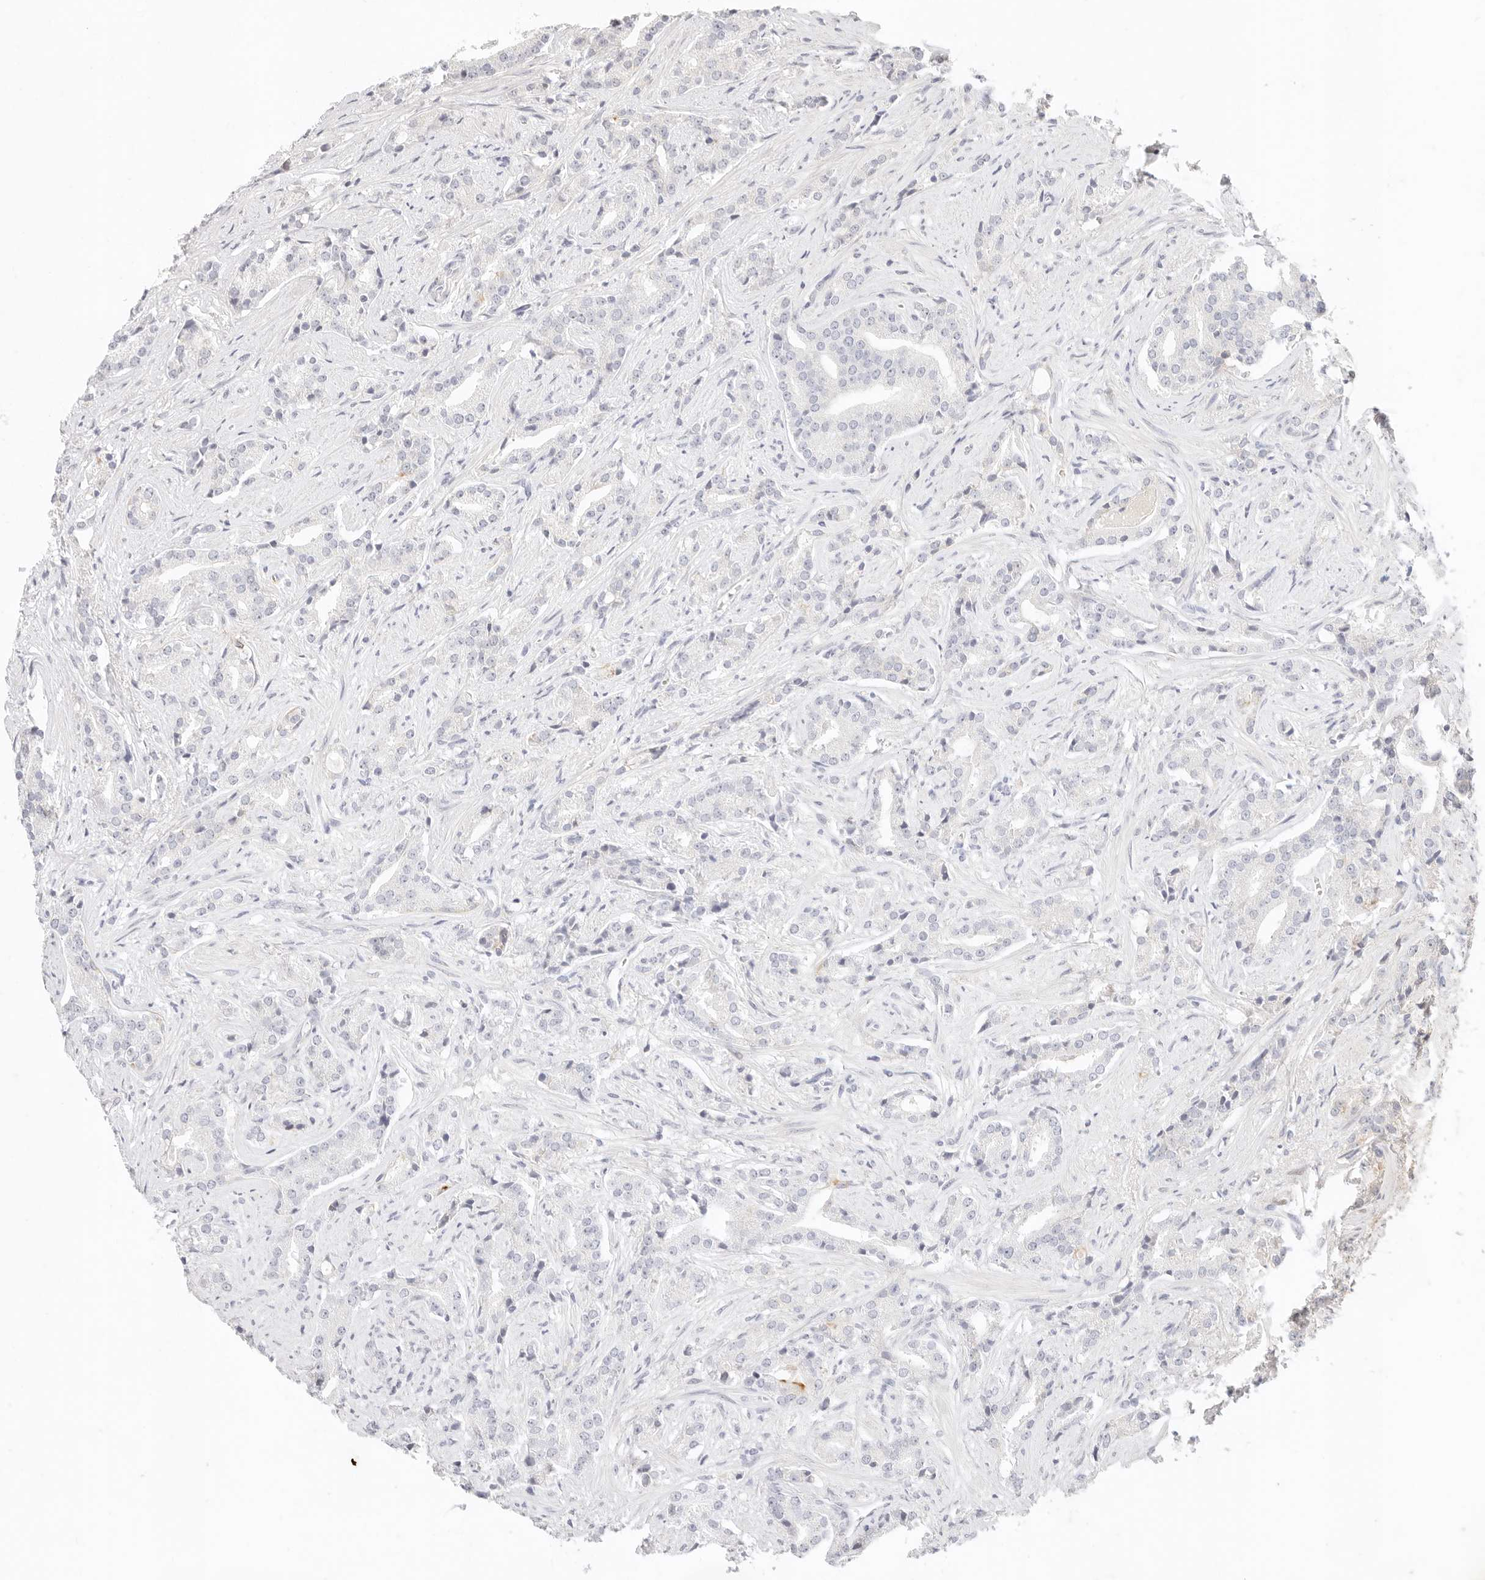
{"staining": {"intensity": "negative", "quantity": "none", "location": "none"}, "tissue": "prostate cancer", "cell_type": "Tumor cells", "image_type": "cancer", "snomed": [{"axis": "morphology", "description": "Adenocarcinoma, Low grade"}, {"axis": "topography", "description": "Prostate"}], "caption": "This is a photomicrograph of immunohistochemistry (IHC) staining of adenocarcinoma (low-grade) (prostate), which shows no expression in tumor cells. (Immunohistochemistry, brightfield microscopy, high magnification).", "gene": "GPR84", "patient": {"sex": "male", "age": 67}}